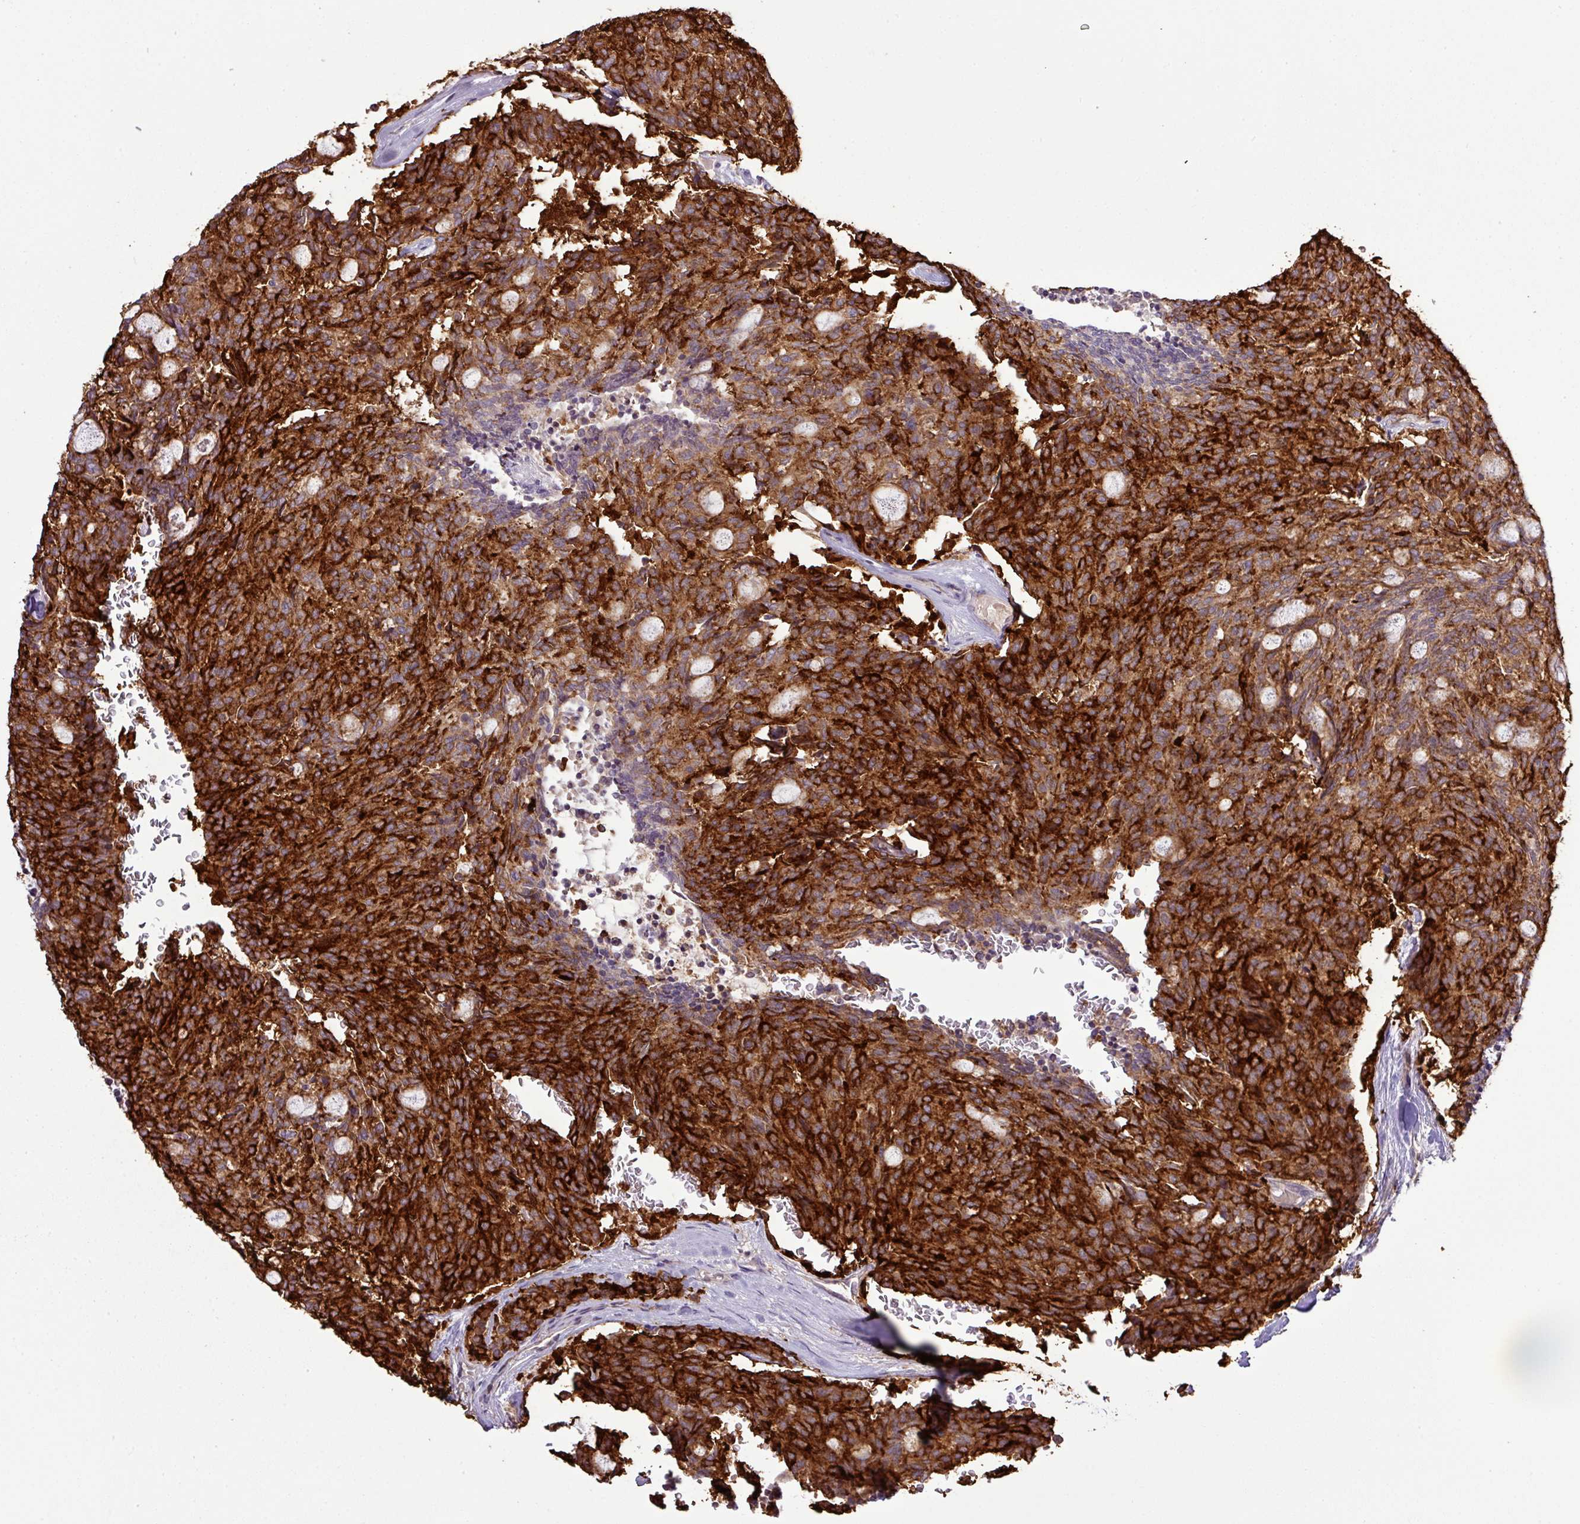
{"staining": {"intensity": "strong", "quantity": ">75%", "location": "cytoplasmic/membranous"}, "tissue": "carcinoid", "cell_type": "Tumor cells", "image_type": "cancer", "snomed": [{"axis": "morphology", "description": "Carcinoid, malignant, NOS"}, {"axis": "topography", "description": "Pancreas"}], "caption": "Protein expression analysis of carcinoid (malignant) shows strong cytoplasmic/membranous expression in about >75% of tumor cells.", "gene": "SMCO4", "patient": {"sex": "female", "age": 54}}